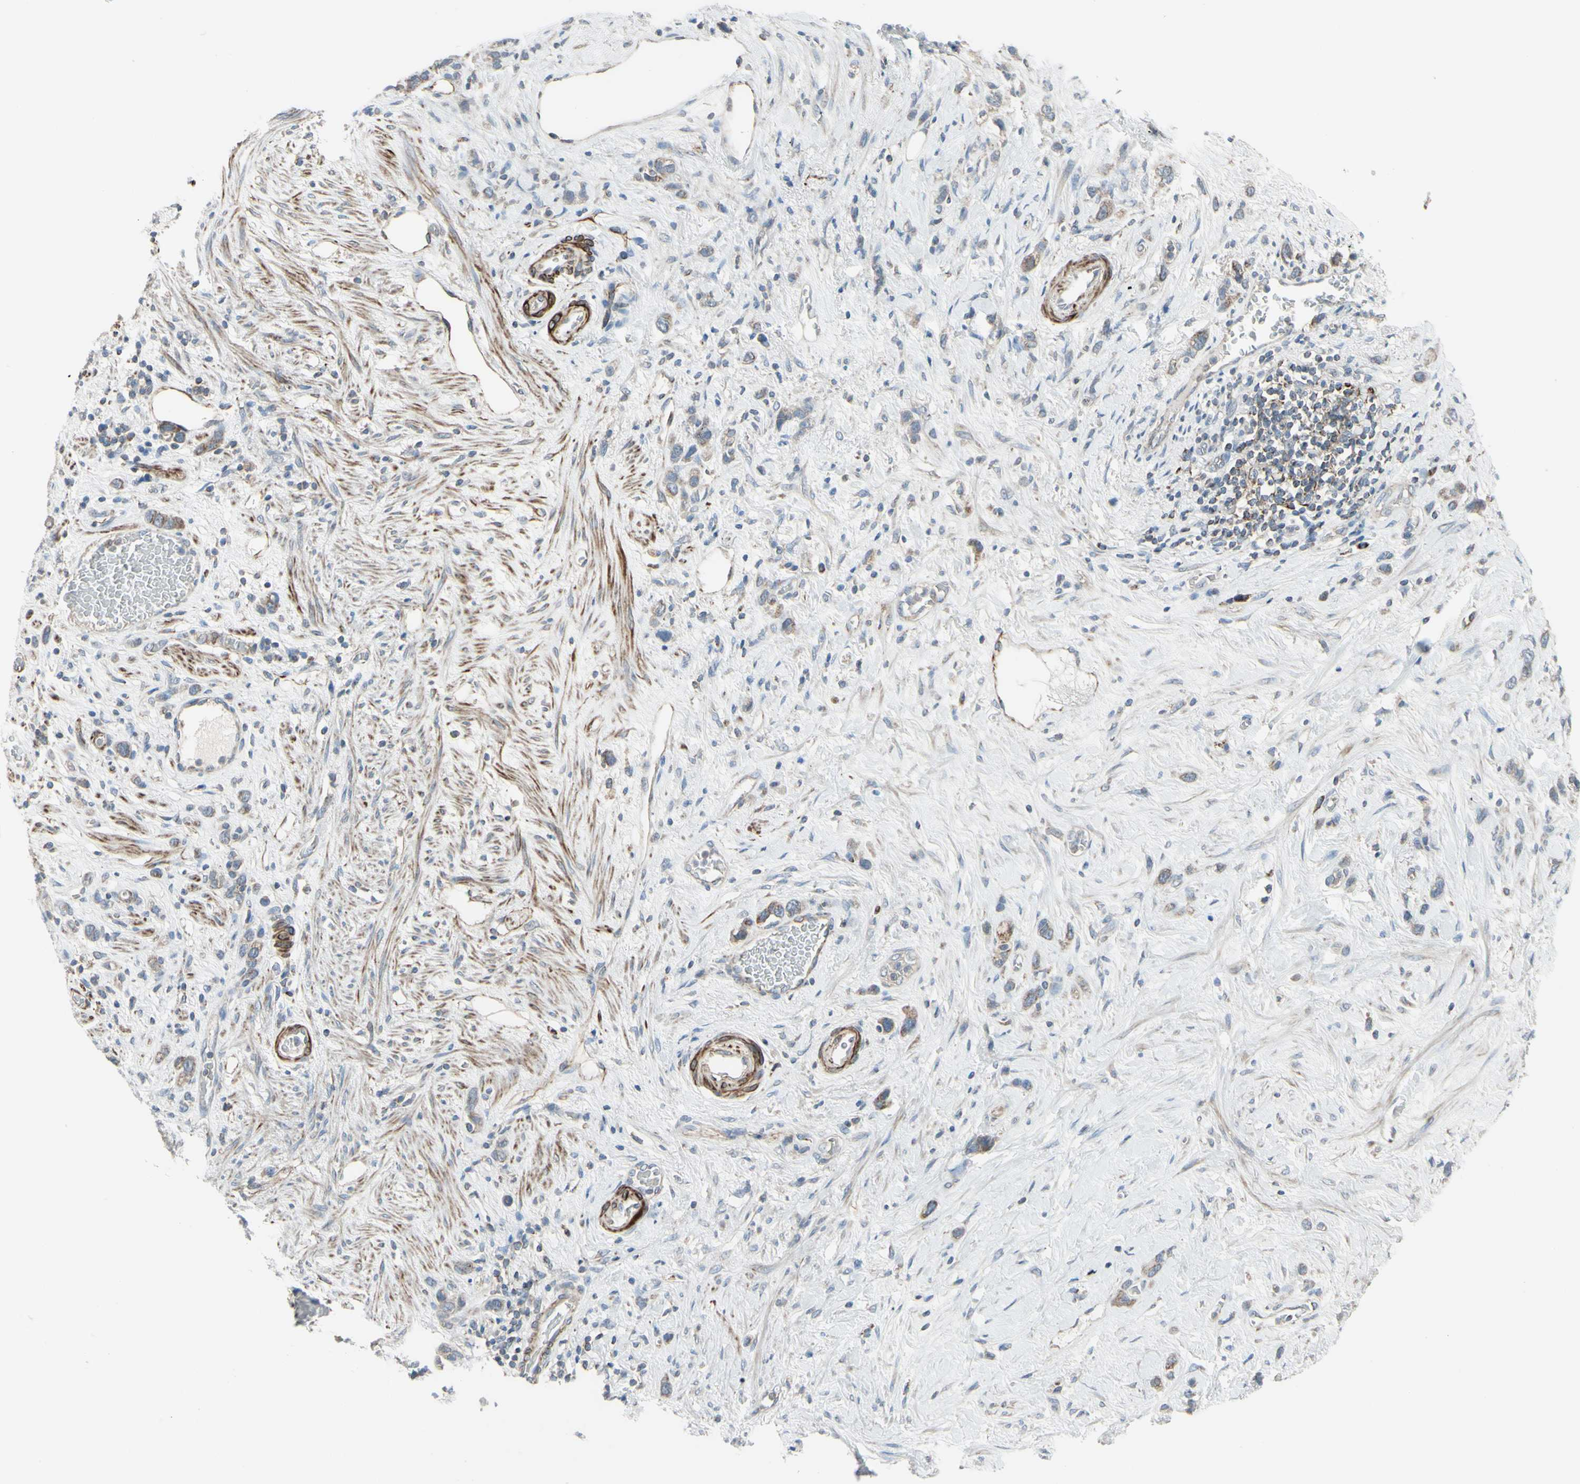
{"staining": {"intensity": "weak", "quantity": "<25%", "location": "cytoplasmic/membranous"}, "tissue": "stomach cancer", "cell_type": "Tumor cells", "image_type": "cancer", "snomed": [{"axis": "morphology", "description": "Adenocarcinoma, NOS"}, {"axis": "morphology", "description": "Adenocarcinoma, High grade"}, {"axis": "topography", "description": "Stomach, upper"}, {"axis": "topography", "description": "Stomach, lower"}], "caption": "Tumor cells are negative for brown protein staining in stomach adenocarcinoma.", "gene": "FAM171B", "patient": {"sex": "female", "age": 65}}